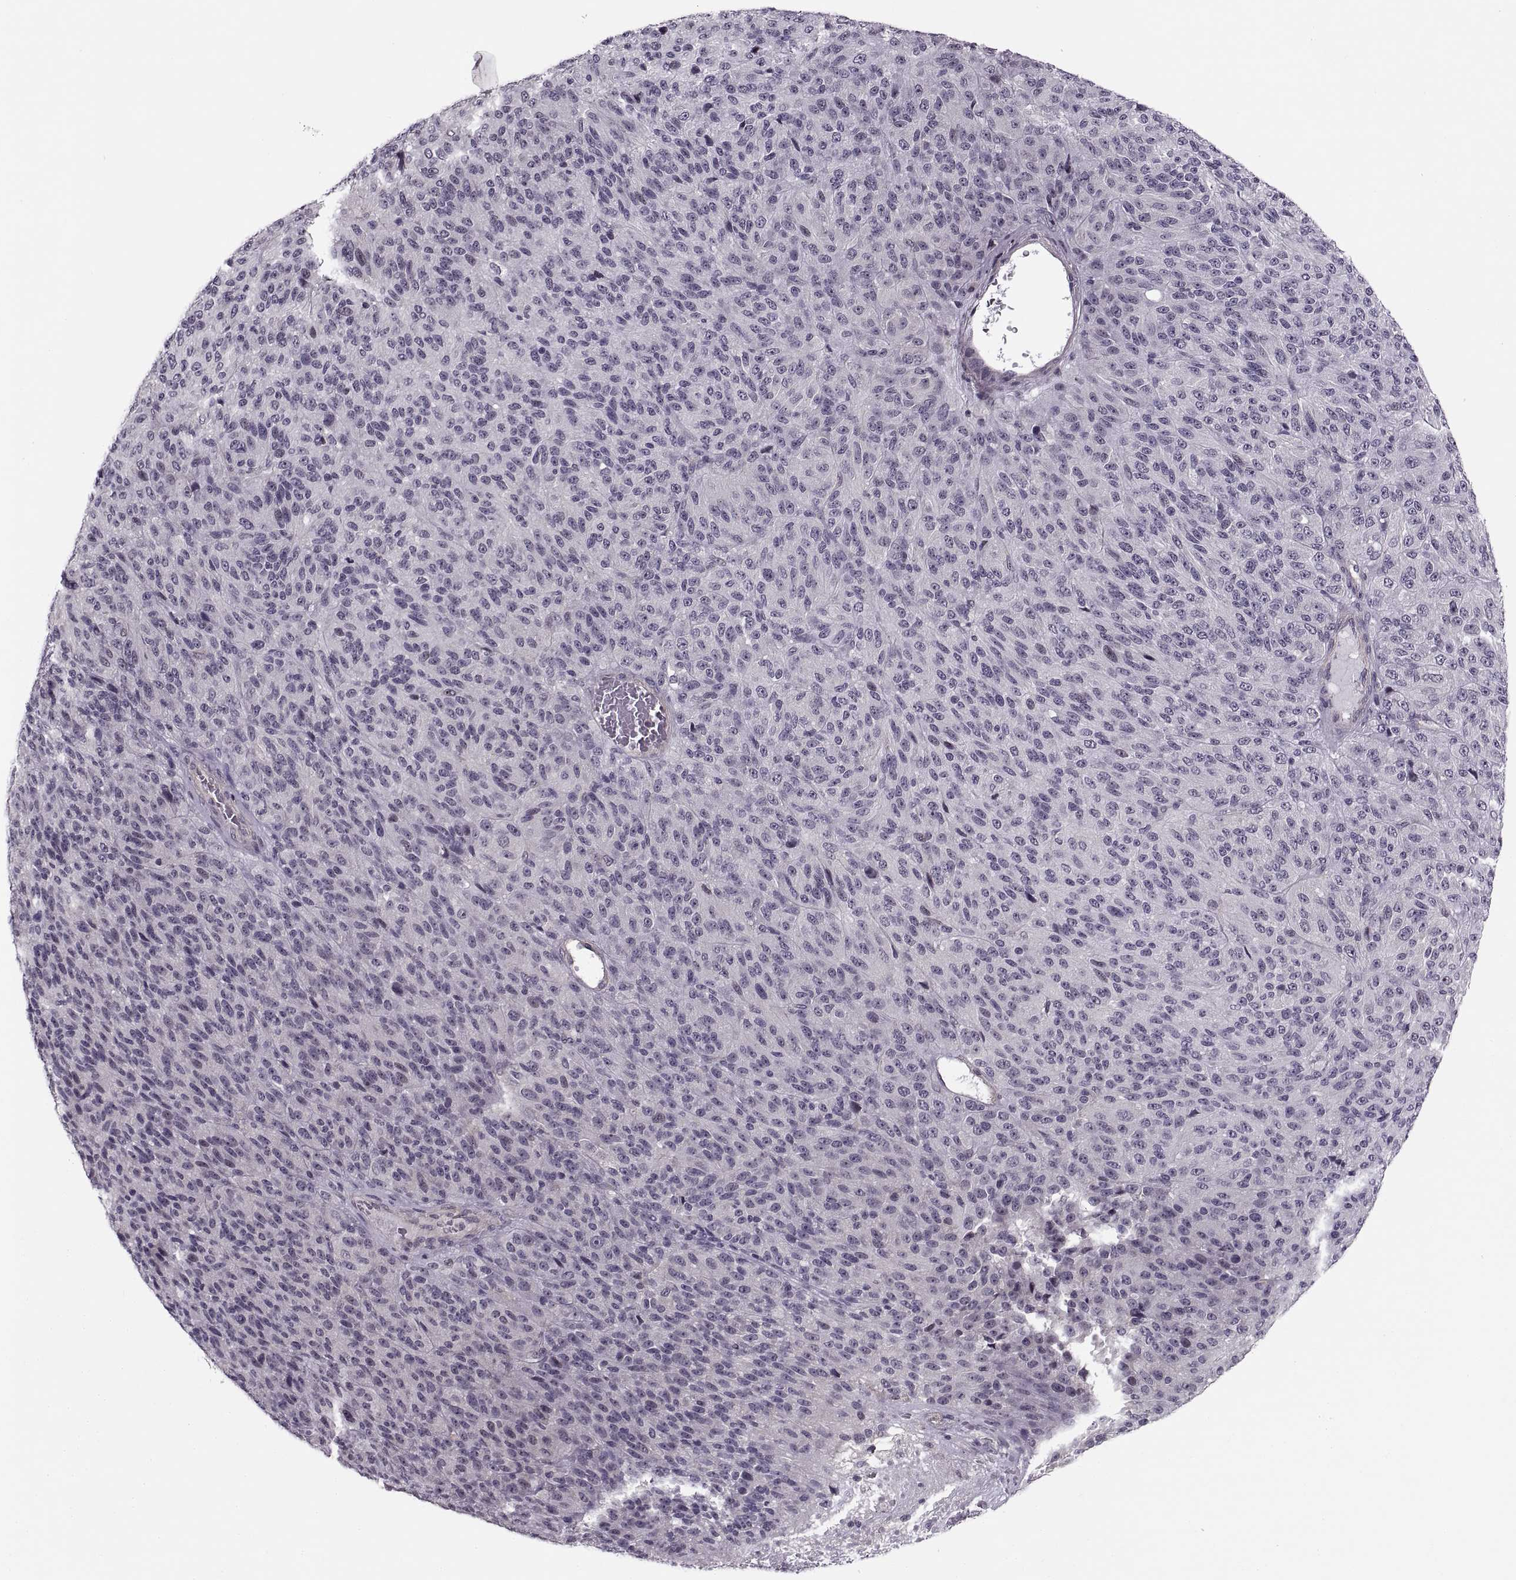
{"staining": {"intensity": "negative", "quantity": "none", "location": "none"}, "tissue": "melanoma", "cell_type": "Tumor cells", "image_type": "cancer", "snomed": [{"axis": "morphology", "description": "Malignant melanoma, Metastatic site"}, {"axis": "topography", "description": "Brain"}], "caption": "Immunohistochemistry (IHC) histopathology image of malignant melanoma (metastatic site) stained for a protein (brown), which reveals no staining in tumor cells.", "gene": "LUZP2", "patient": {"sex": "female", "age": 56}}